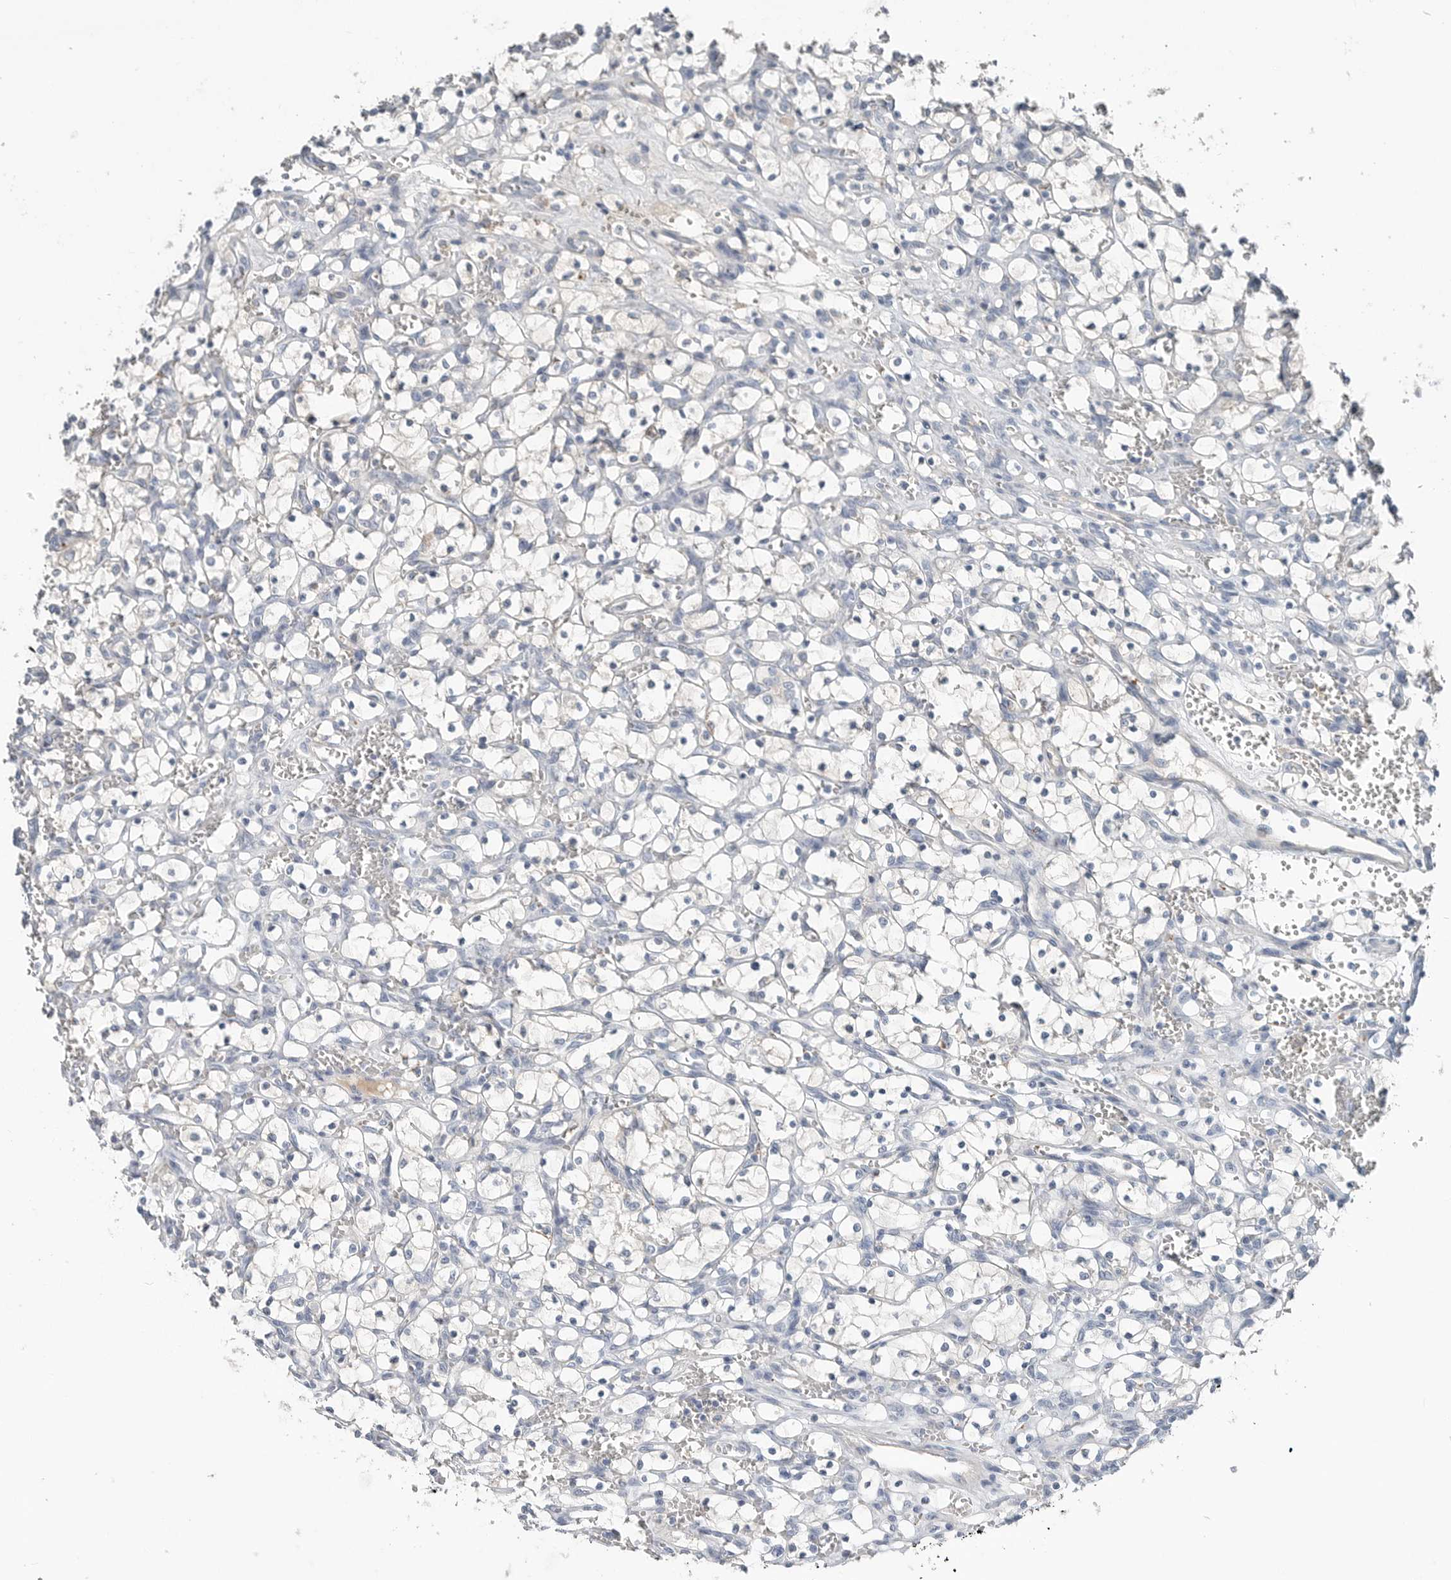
{"staining": {"intensity": "negative", "quantity": "none", "location": "none"}, "tissue": "renal cancer", "cell_type": "Tumor cells", "image_type": "cancer", "snomed": [{"axis": "morphology", "description": "Adenocarcinoma, NOS"}, {"axis": "topography", "description": "Kidney"}], "caption": "This is a histopathology image of IHC staining of renal adenocarcinoma, which shows no expression in tumor cells.", "gene": "SERPINB7", "patient": {"sex": "female", "age": 69}}